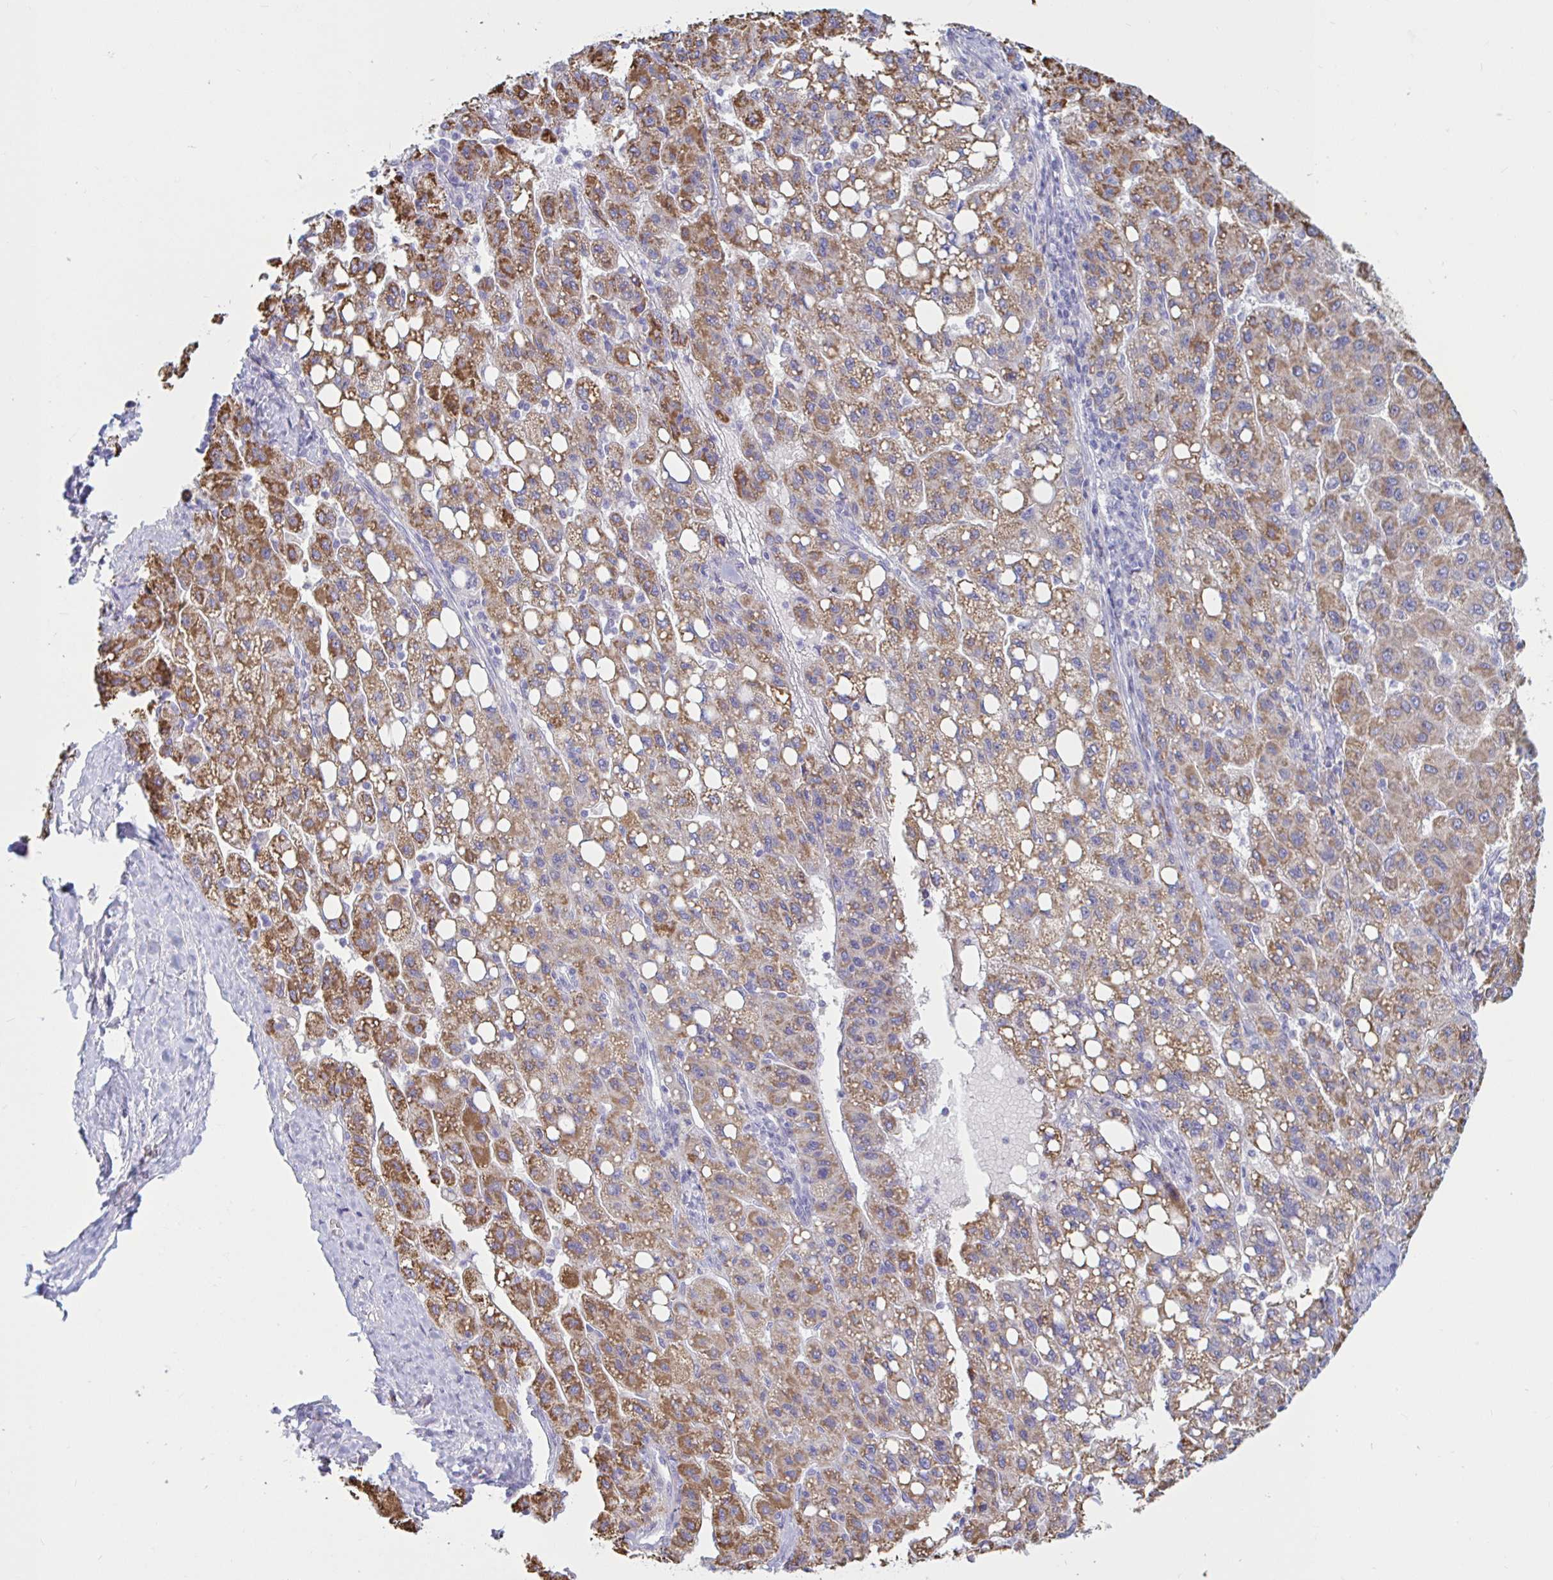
{"staining": {"intensity": "moderate", "quantity": ">75%", "location": "cytoplasmic/membranous"}, "tissue": "liver cancer", "cell_type": "Tumor cells", "image_type": "cancer", "snomed": [{"axis": "morphology", "description": "Carcinoma, Hepatocellular, NOS"}, {"axis": "topography", "description": "Liver"}], "caption": "This micrograph demonstrates IHC staining of human liver hepatocellular carcinoma, with medium moderate cytoplasmic/membranous positivity in approximately >75% of tumor cells.", "gene": "NBPF3", "patient": {"sex": "female", "age": 82}}